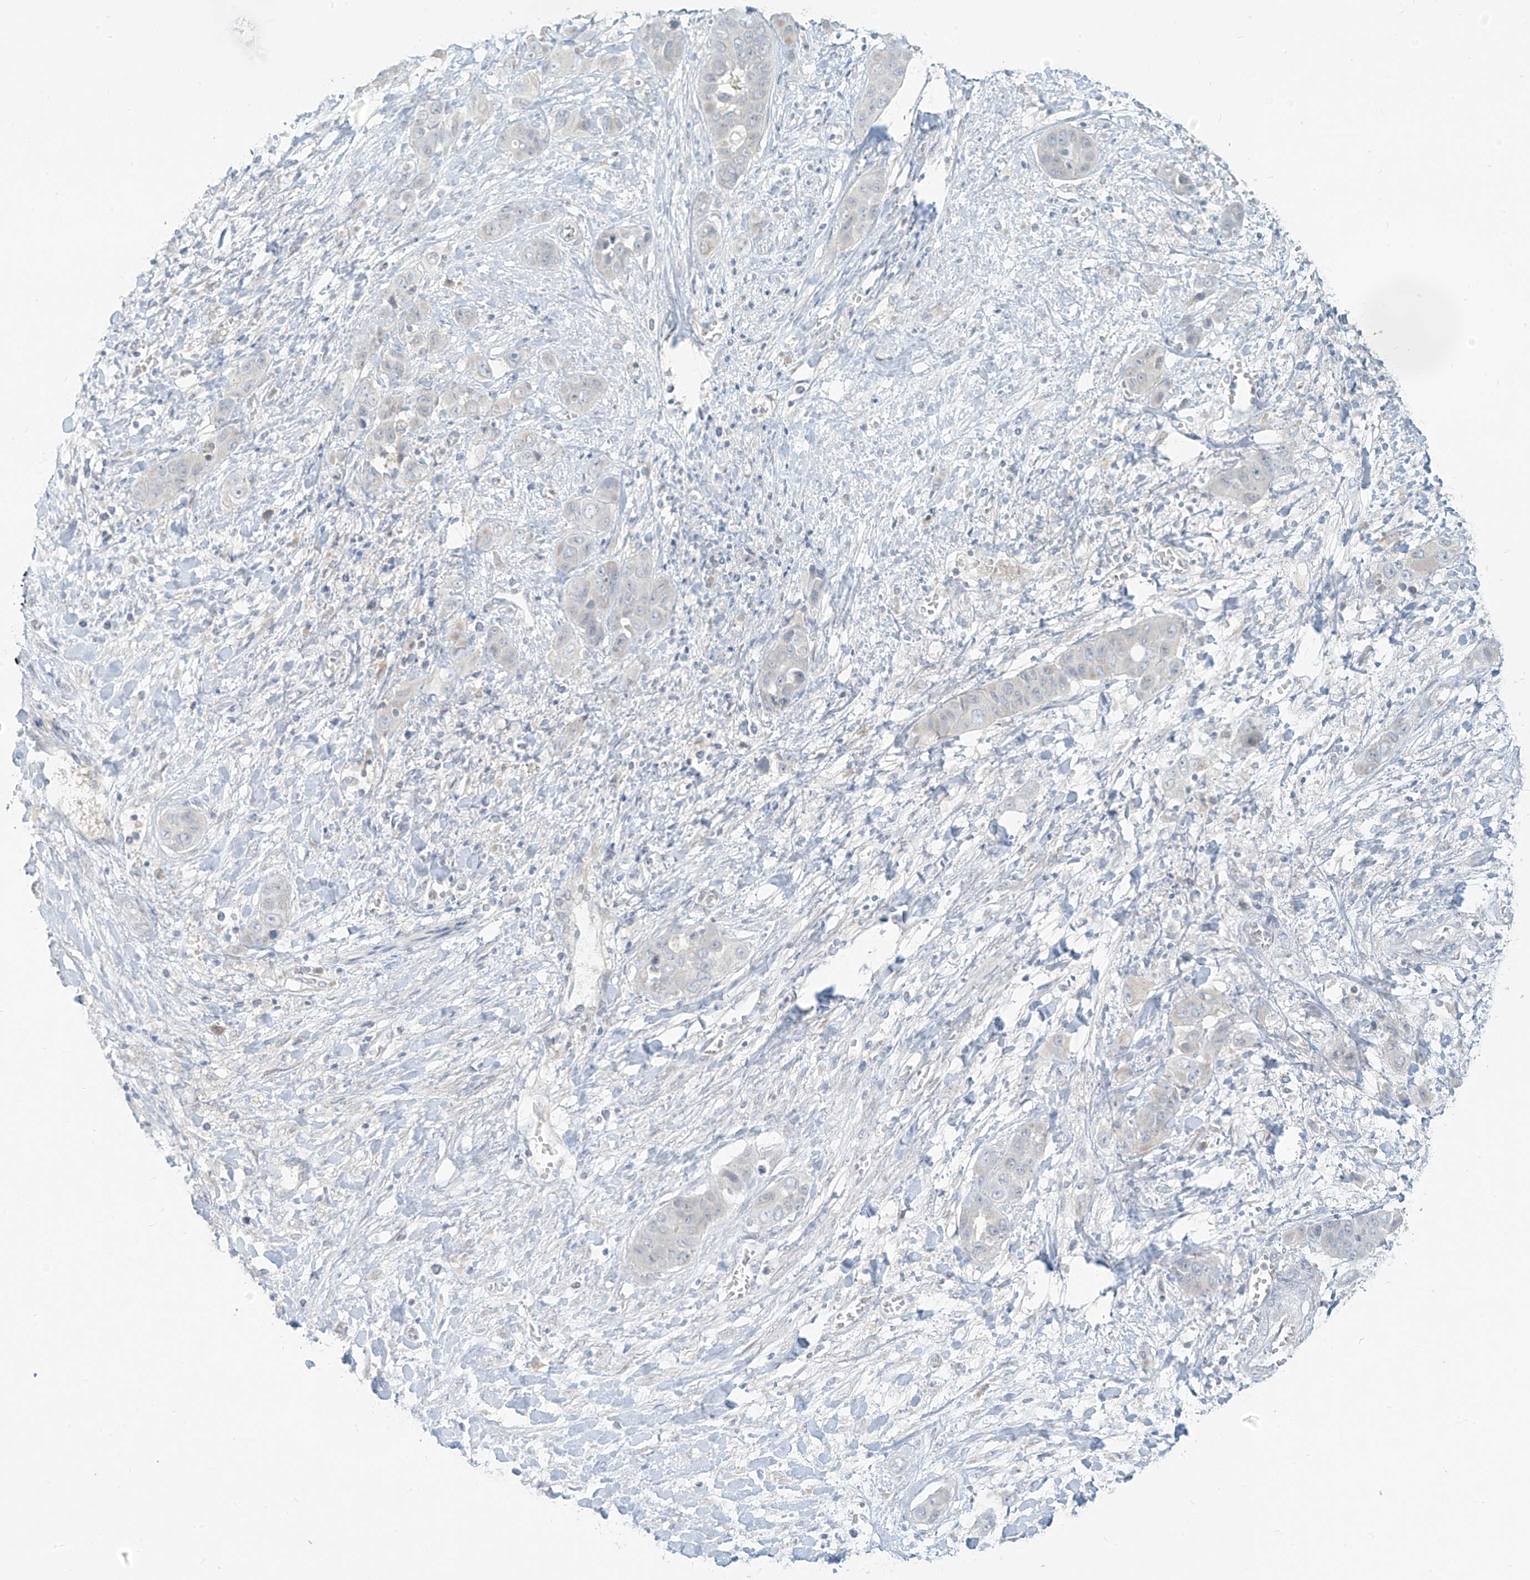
{"staining": {"intensity": "negative", "quantity": "none", "location": "none"}, "tissue": "liver cancer", "cell_type": "Tumor cells", "image_type": "cancer", "snomed": [{"axis": "morphology", "description": "Cholangiocarcinoma"}, {"axis": "topography", "description": "Liver"}], "caption": "DAB immunohistochemical staining of human liver cancer reveals no significant staining in tumor cells.", "gene": "C2orf42", "patient": {"sex": "female", "age": 52}}